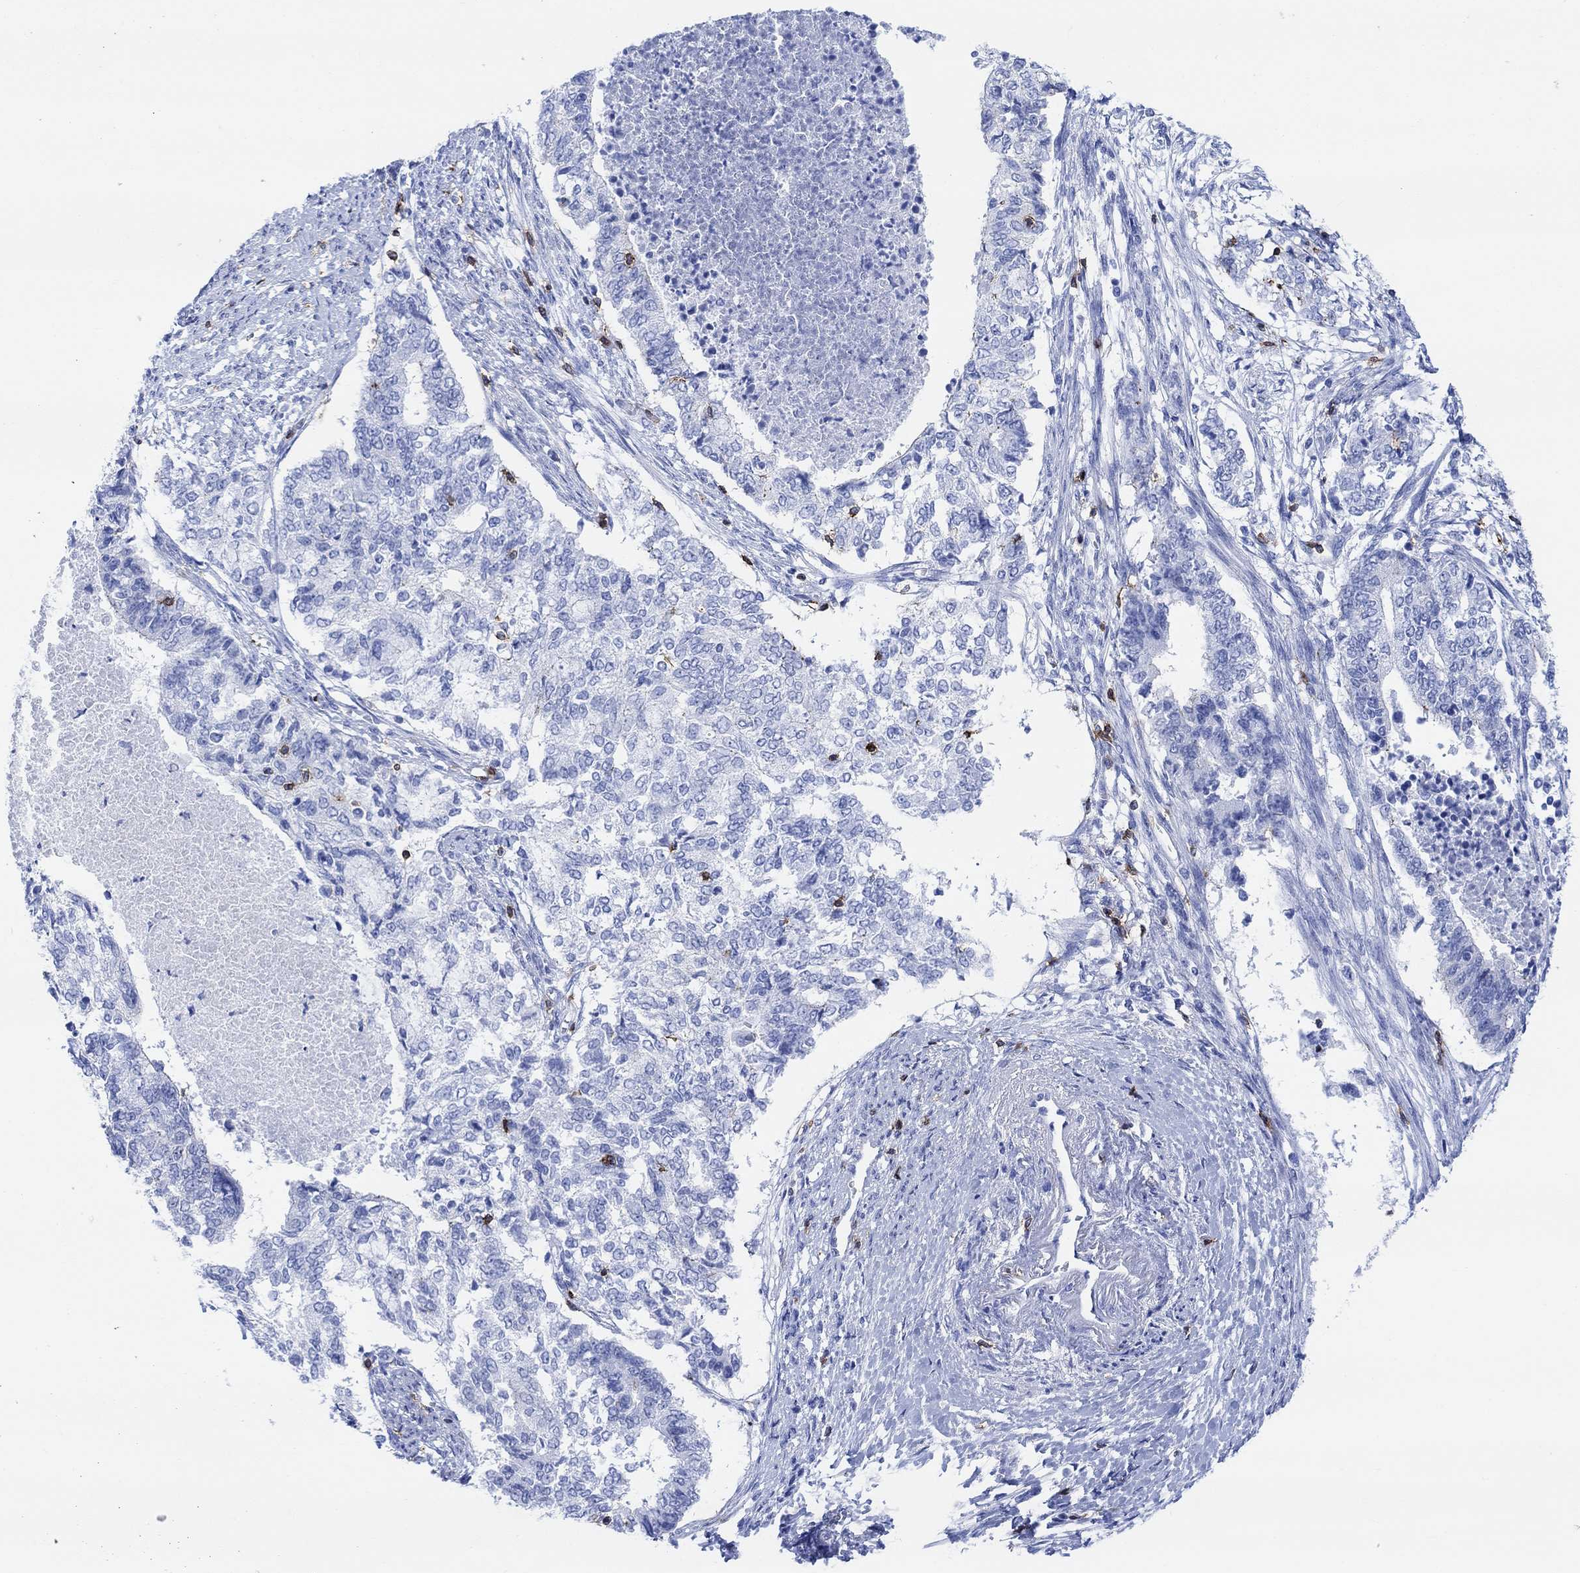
{"staining": {"intensity": "strong", "quantity": "<25%", "location": "cytoplasmic/membranous"}, "tissue": "endometrial cancer", "cell_type": "Tumor cells", "image_type": "cancer", "snomed": [{"axis": "morphology", "description": "Adenocarcinoma, NOS"}, {"axis": "topography", "description": "Endometrium"}], "caption": "Endometrial cancer stained for a protein exhibits strong cytoplasmic/membranous positivity in tumor cells.", "gene": "GPR65", "patient": {"sex": "female", "age": 65}}